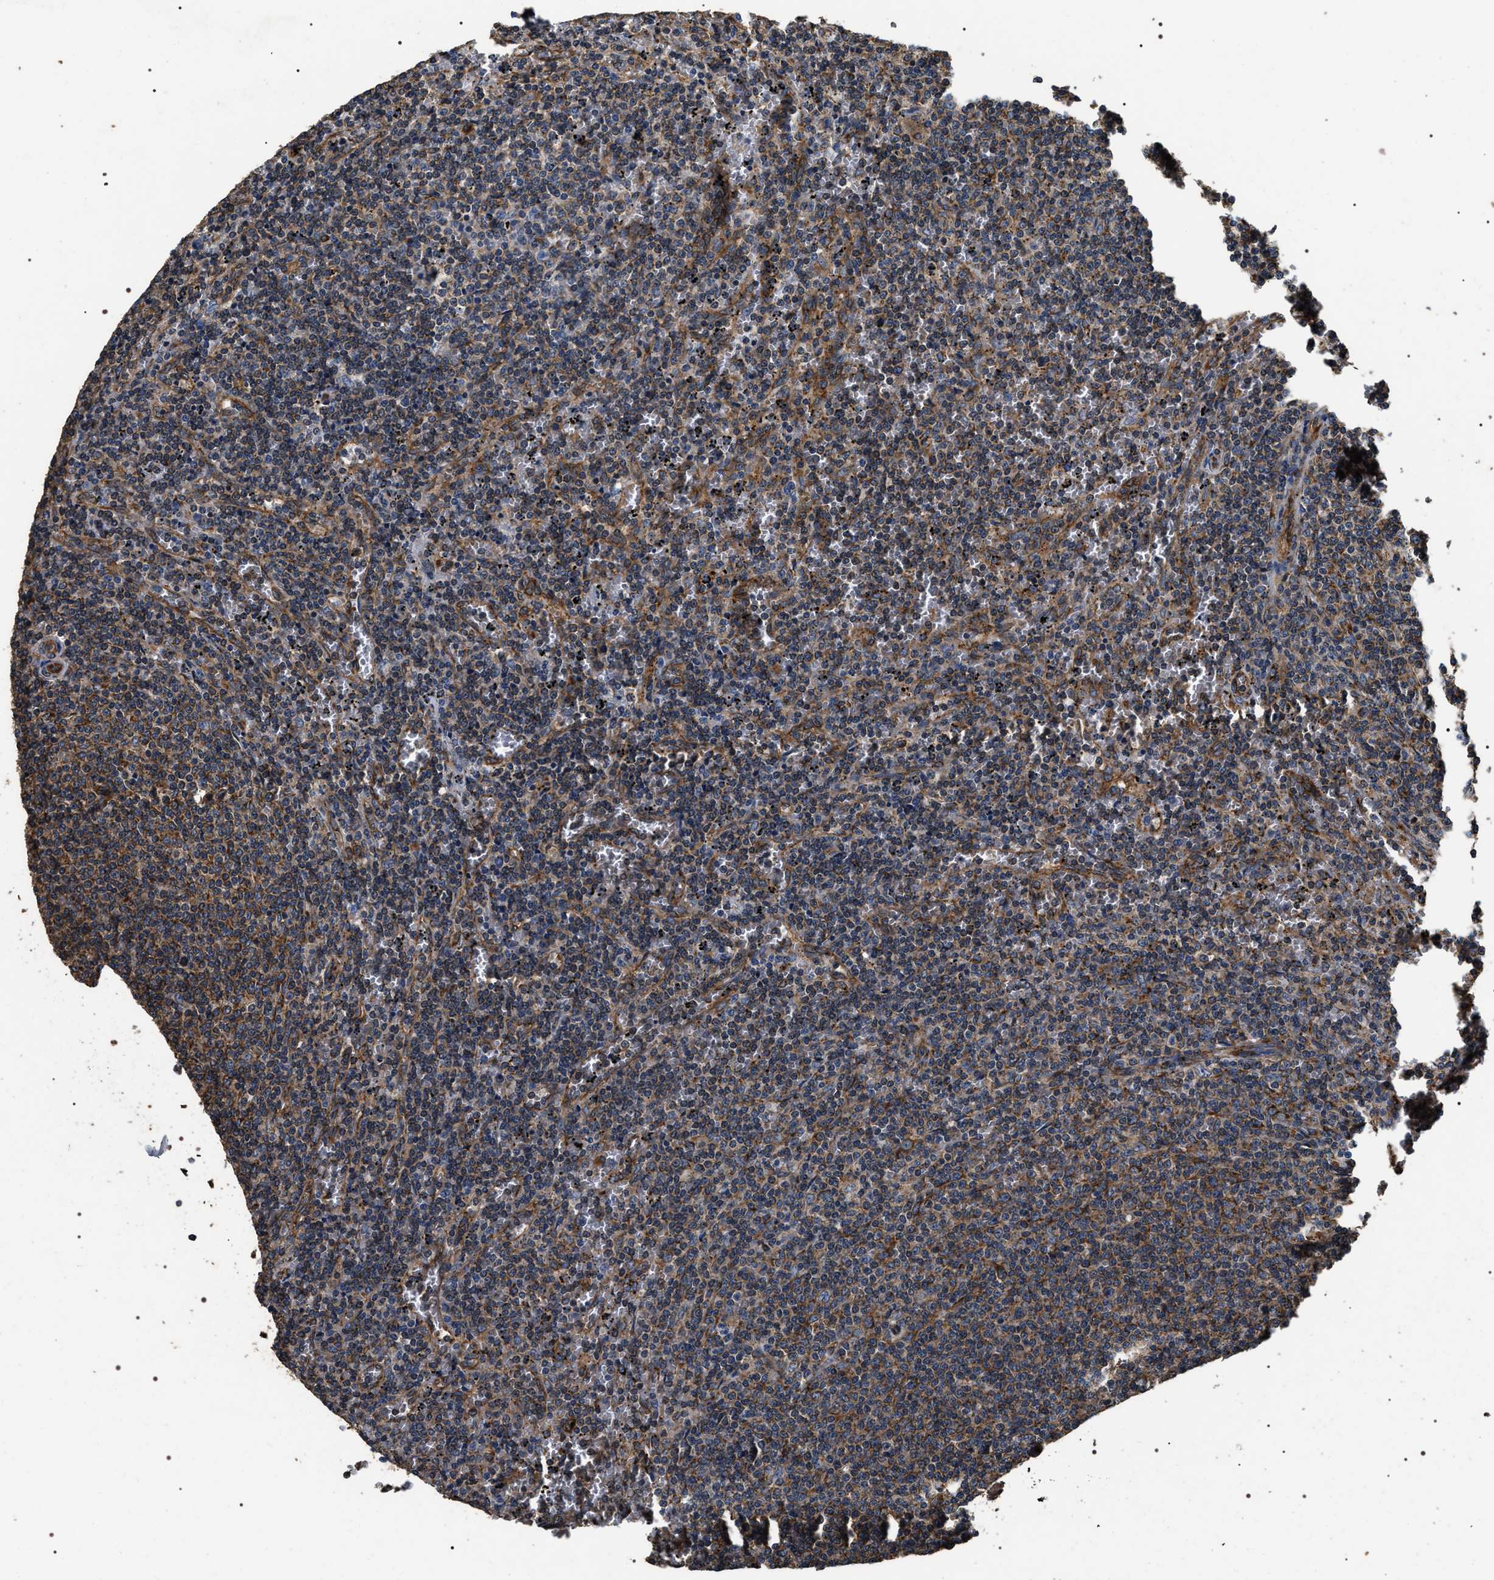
{"staining": {"intensity": "moderate", "quantity": ">75%", "location": "cytoplasmic/membranous"}, "tissue": "lymphoma", "cell_type": "Tumor cells", "image_type": "cancer", "snomed": [{"axis": "morphology", "description": "Malignant lymphoma, non-Hodgkin's type, Low grade"}, {"axis": "topography", "description": "Spleen"}], "caption": "Human lymphoma stained for a protein (brown) exhibits moderate cytoplasmic/membranous positive positivity in about >75% of tumor cells.", "gene": "KTN1", "patient": {"sex": "female", "age": 50}}